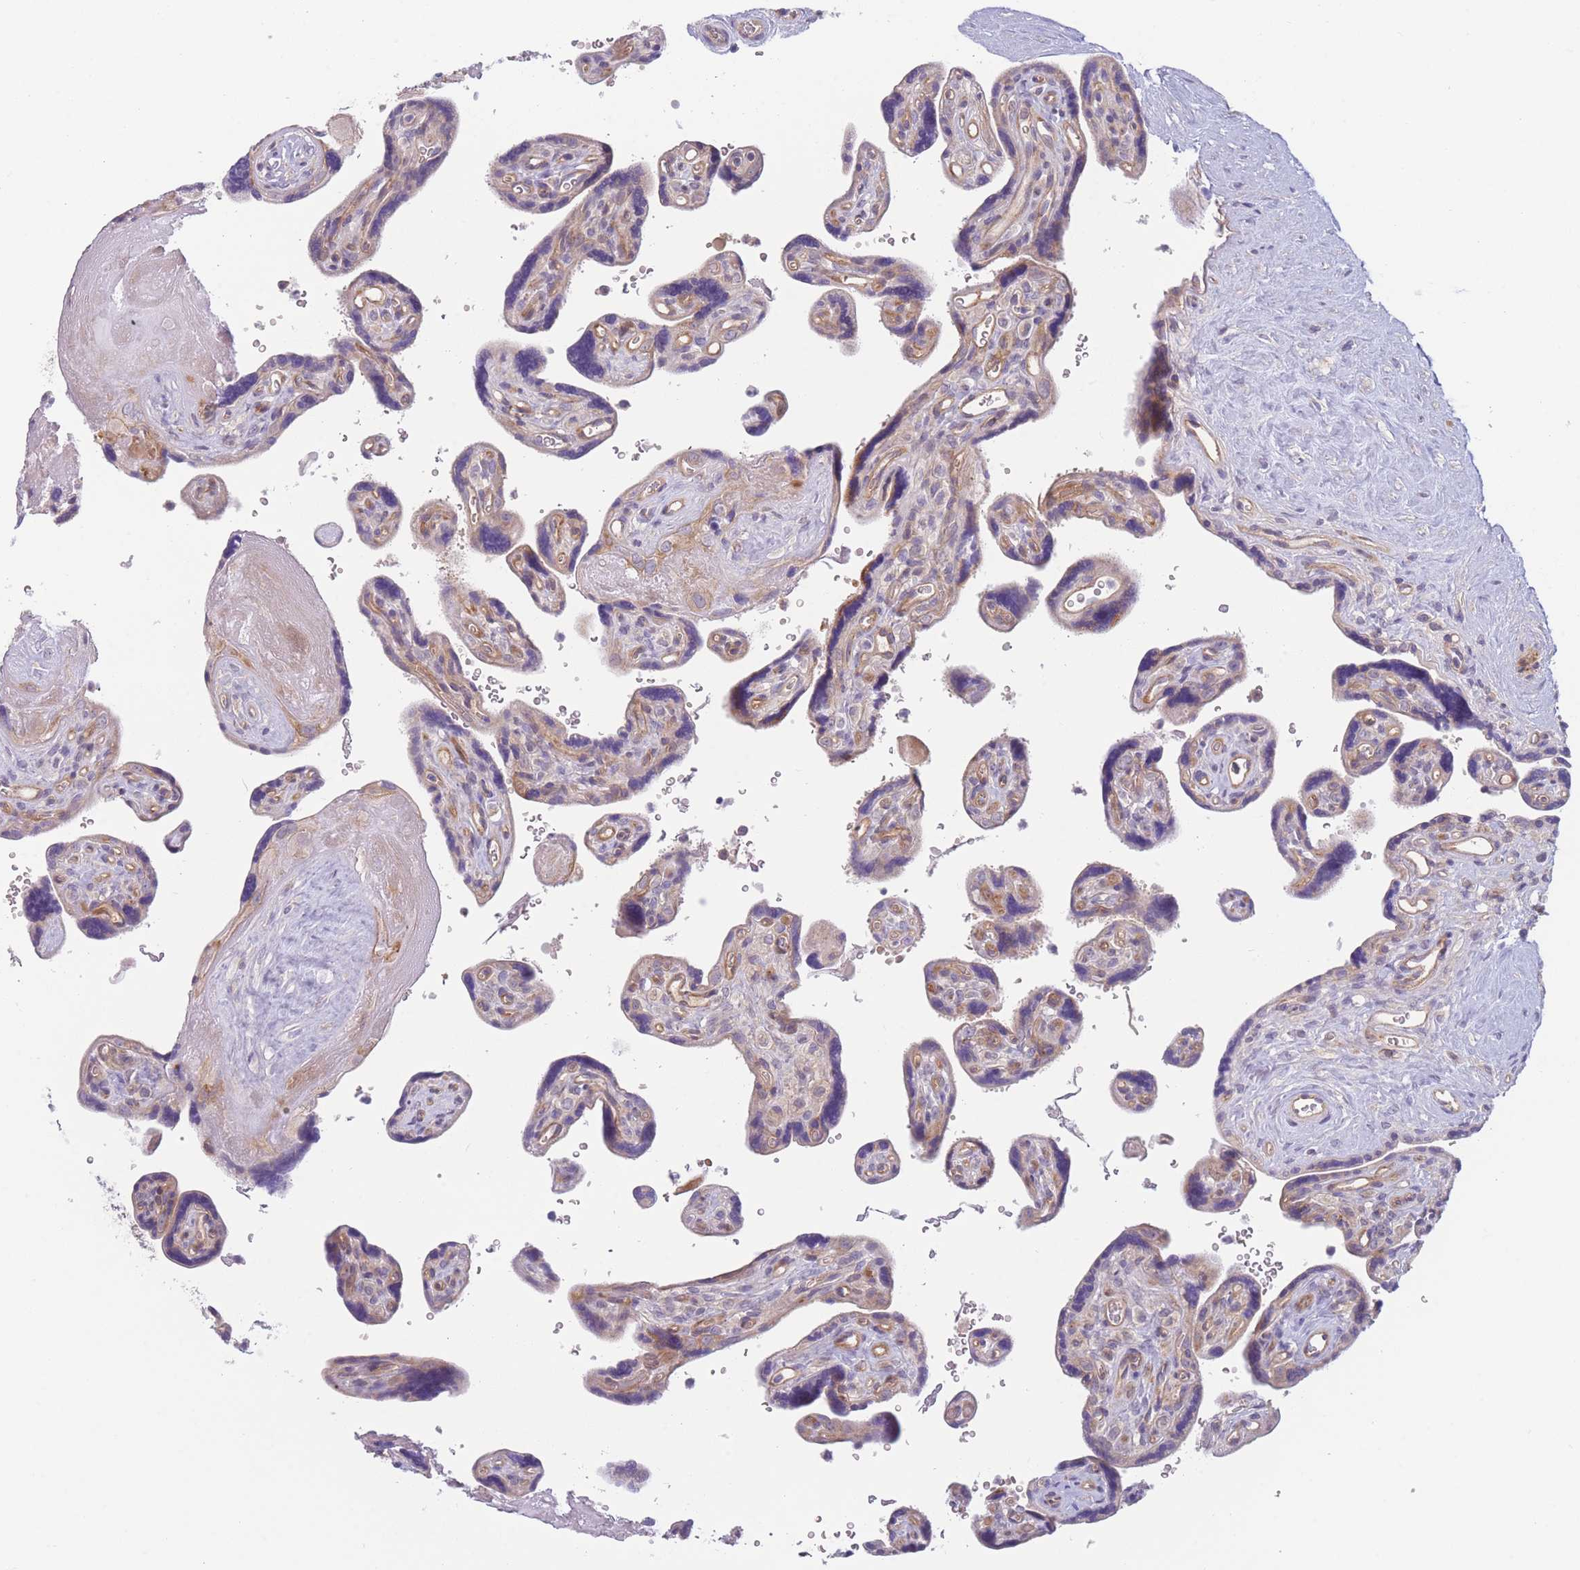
{"staining": {"intensity": "moderate", "quantity": ">75%", "location": "cytoplasmic/membranous"}, "tissue": "placenta", "cell_type": "Decidual cells", "image_type": "normal", "snomed": [{"axis": "morphology", "description": "Normal tissue, NOS"}, {"axis": "topography", "description": "Placenta"}], "caption": "Approximately >75% of decidual cells in normal placenta exhibit moderate cytoplasmic/membranous protein positivity as visualized by brown immunohistochemical staining.", "gene": "WDR93", "patient": {"sex": "female", "age": 39}}